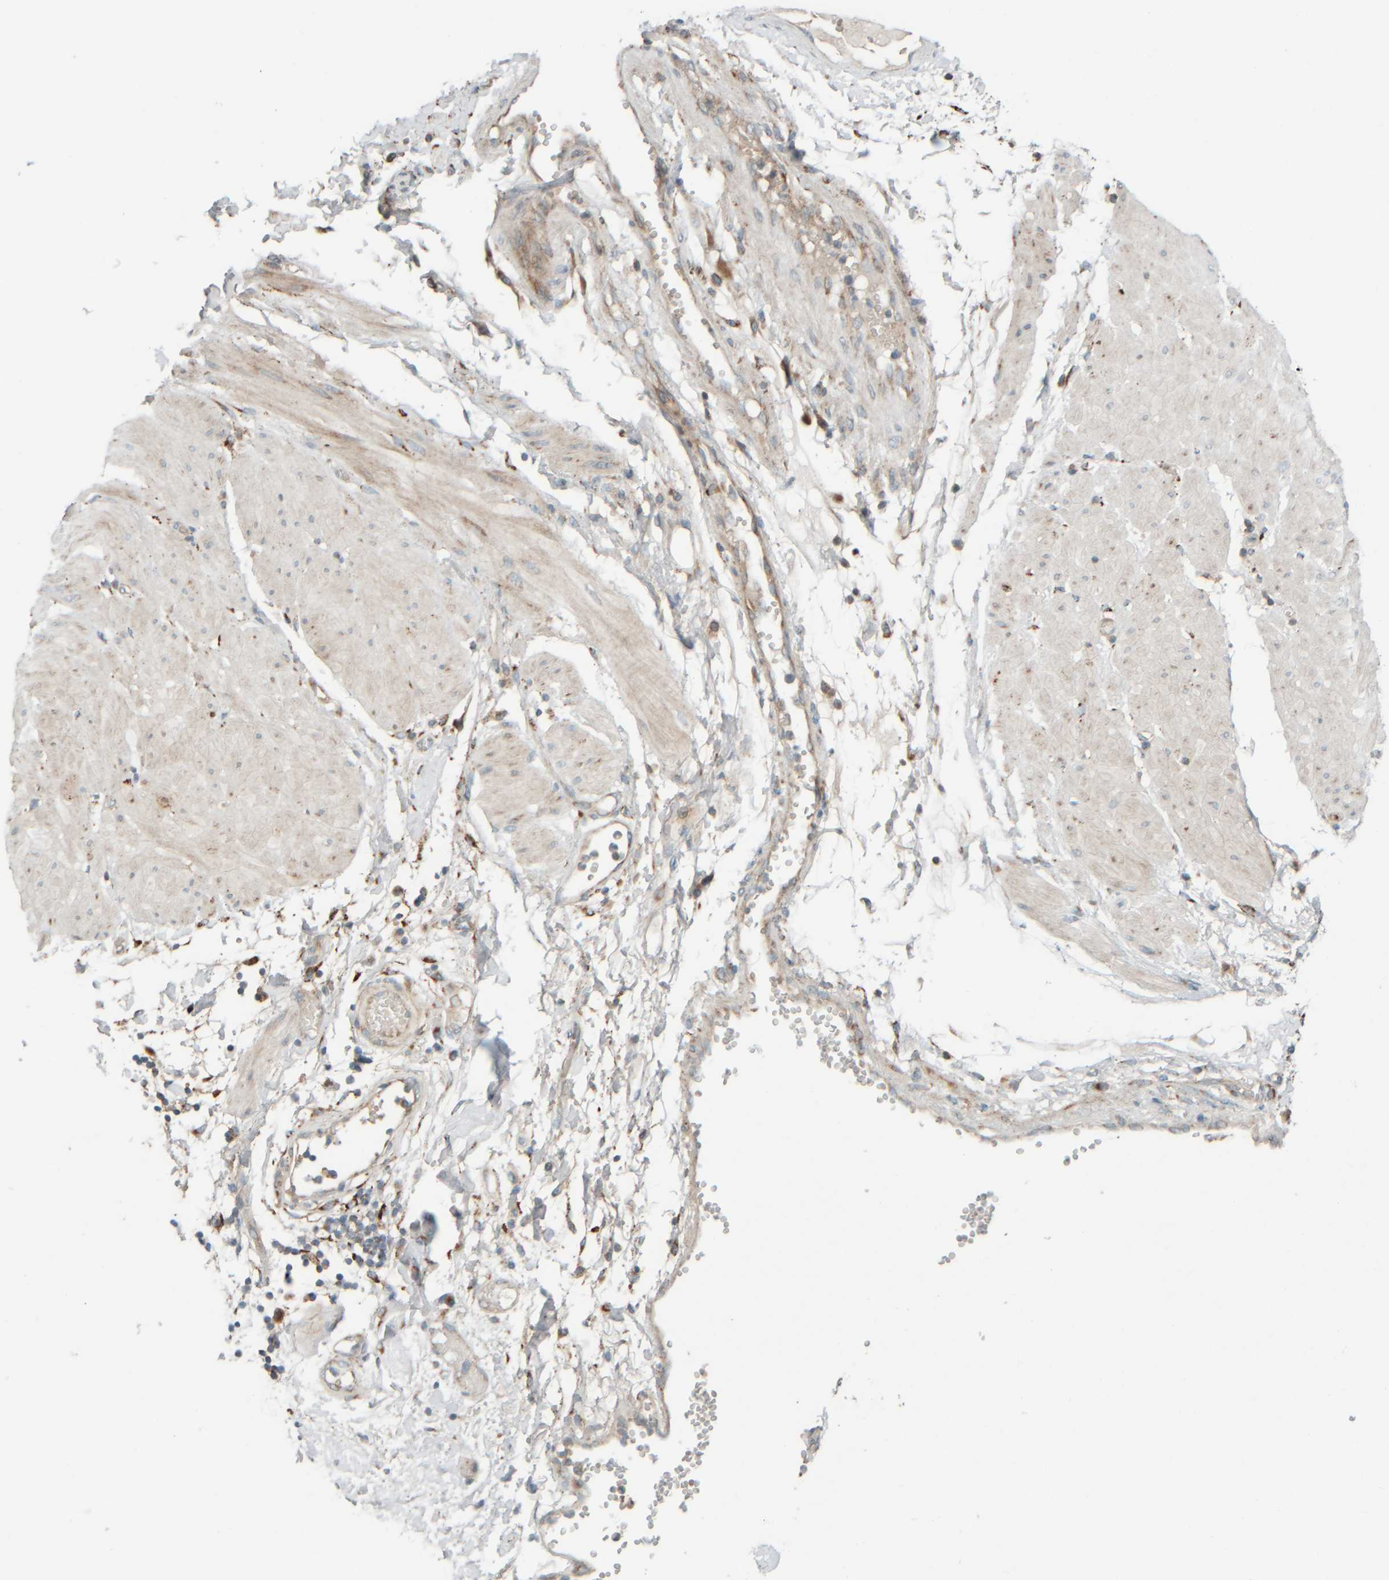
{"staining": {"intensity": "weak", "quantity": "25%-75%", "location": "cytoplasmic/membranous"}, "tissue": "stomach cancer", "cell_type": "Tumor cells", "image_type": "cancer", "snomed": [{"axis": "morphology", "description": "Adenocarcinoma, NOS"}, {"axis": "topography", "description": "Stomach"}, {"axis": "topography", "description": "Stomach, lower"}], "caption": "Protein staining of stomach adenocarcinoma tissue shows weak cytoplasmic/membranous expression in approximately 25%-75% of tumor cells. (IHC, brightfield microscopy, high magnification).", "gene": "SPAG5", "patient": {"sex": "female", "age": 48}}